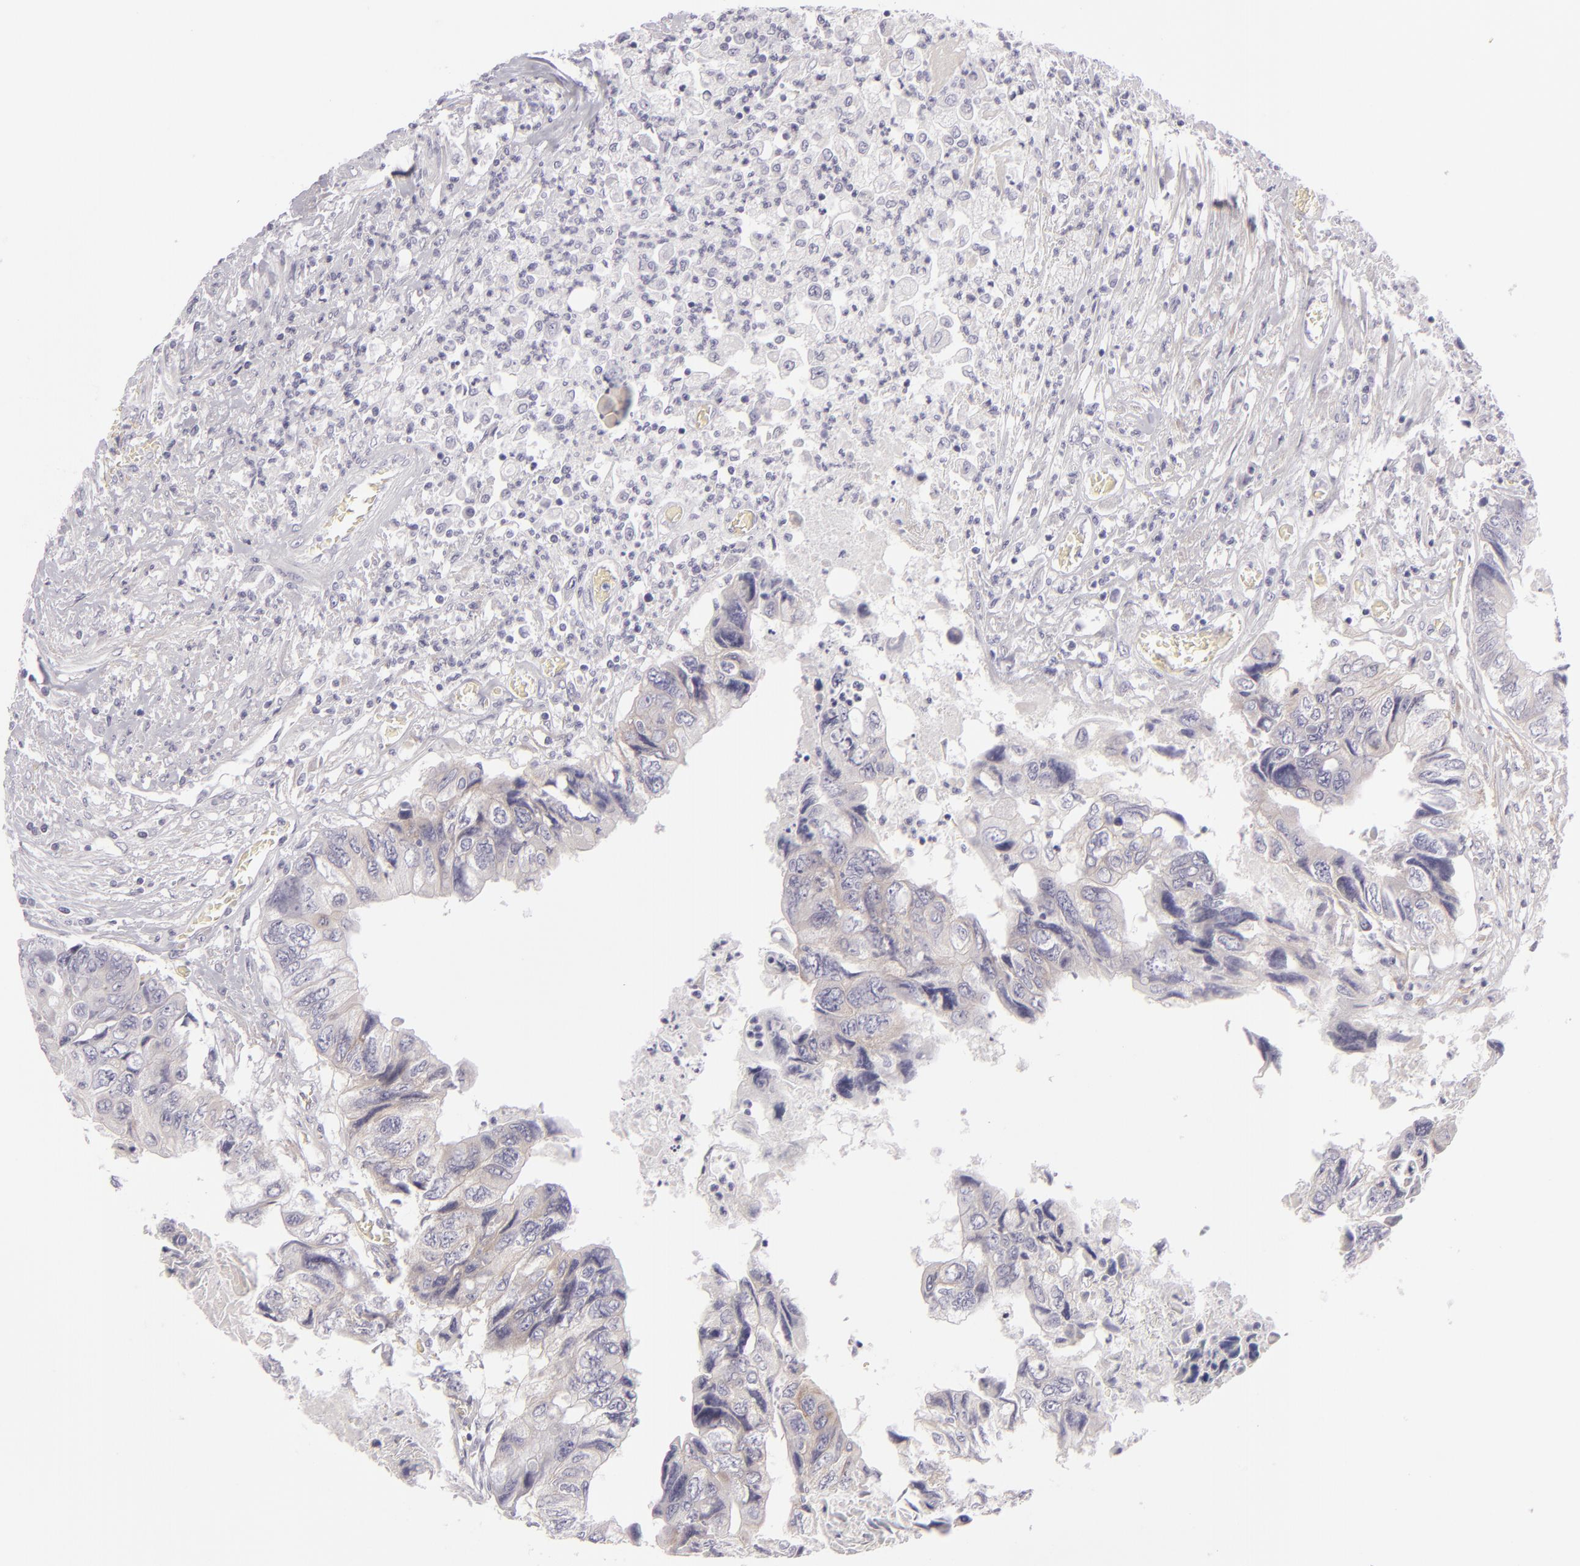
{"staining": {"intensity": "weak", "quantity": ">75%", "location": "cytoplasmic/membranous"}, "tissue": "colorectal cancer", "cell_type": "Tumor cells", "image_type": "cancer", "snomed": [{"axis": "morphology", "description": "Adenocarcinoma, NOS"}, {"axis": "topography", "description": "Rectum"}], "caption": "A photomicrograph of colorectal cancer stained for a protein reveals weak cytoplasmic/membranous brown staining in tumor cells.", "gene": "DLG4", "patient": {"sex": "female", "age": 82}}